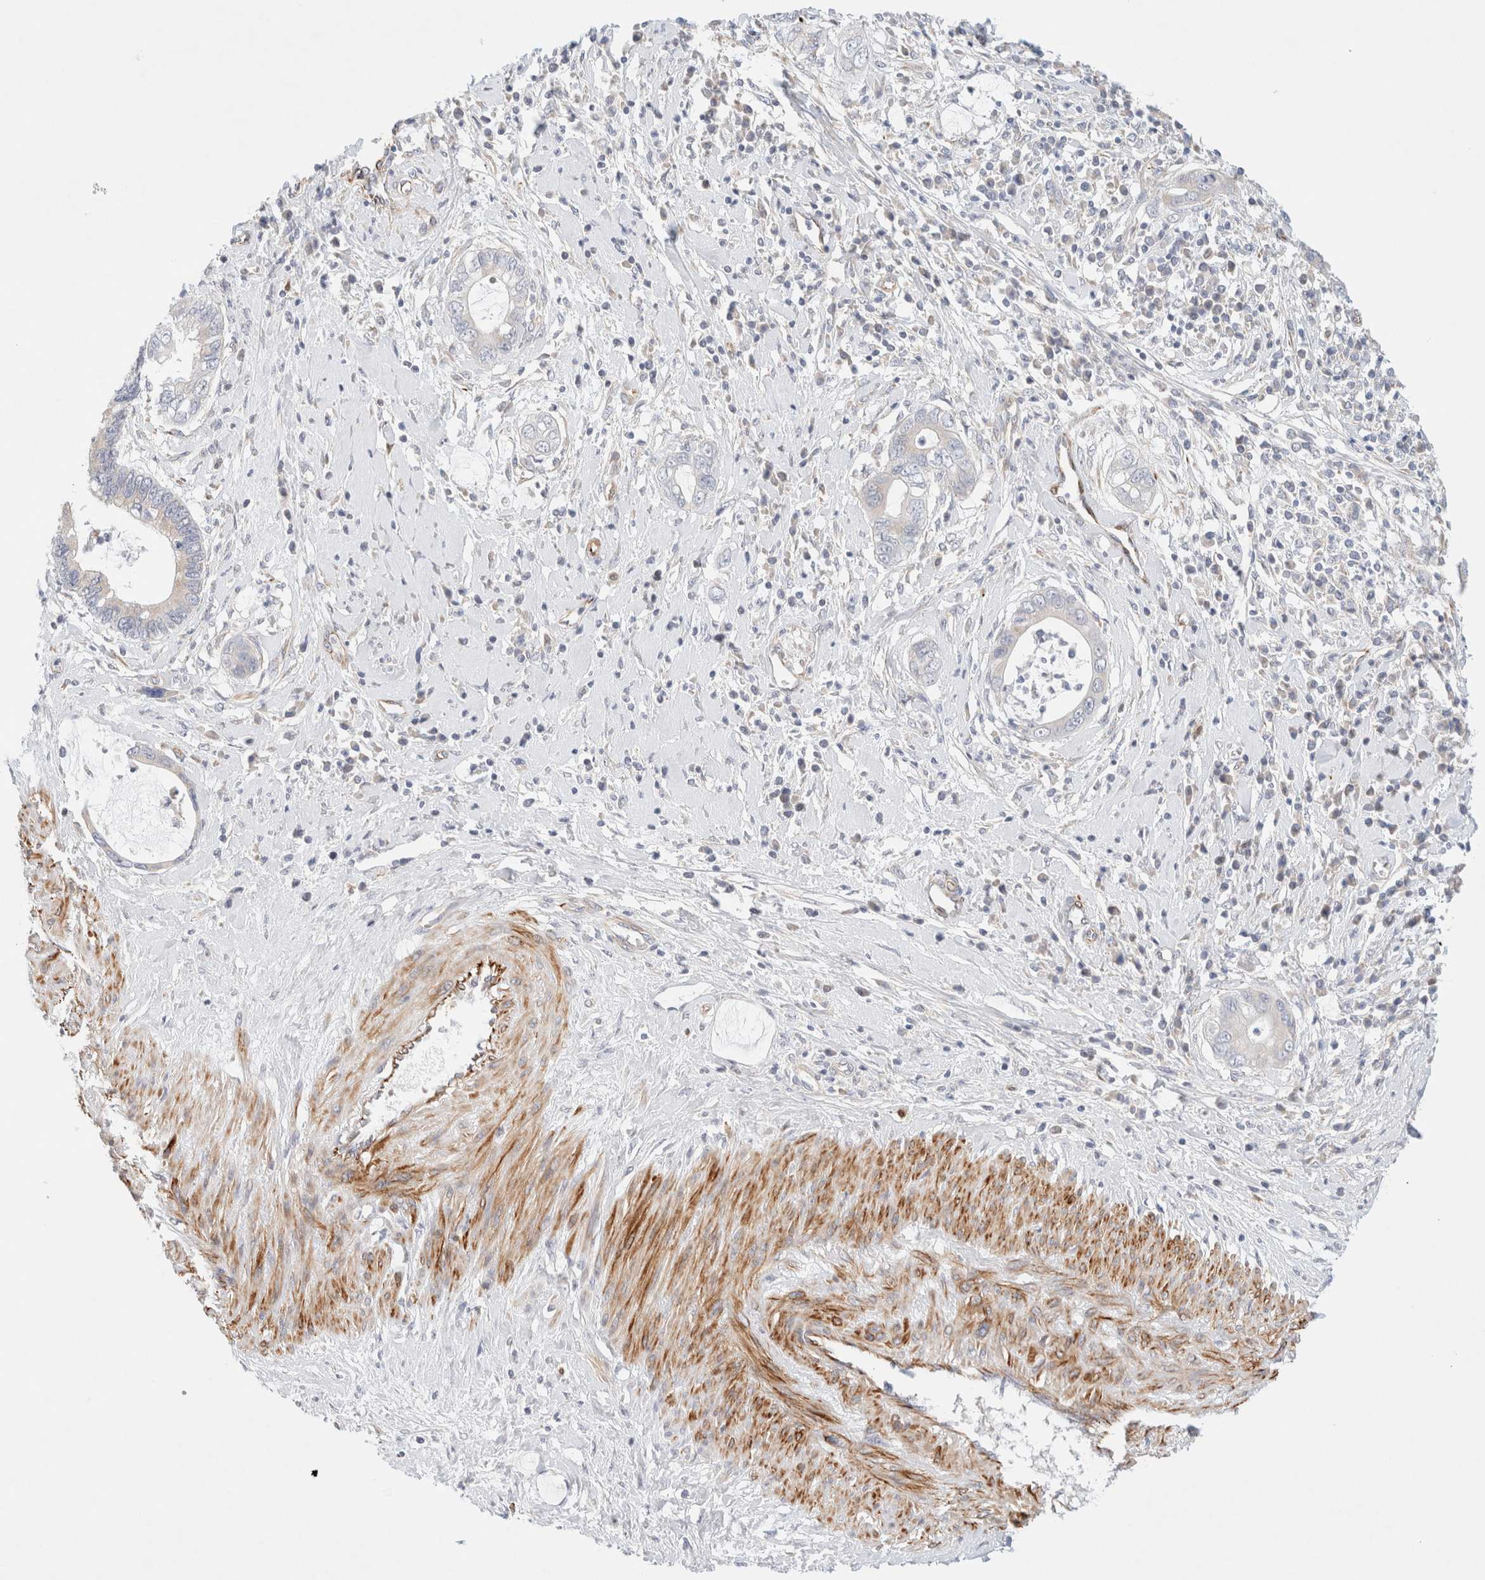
{"staining": {"intensity": "negative", "quantity": "none", "location": "none"}, "tissue": "cervical cancer", "cell_type": "Tumor cells", "image_type": "cancer", "snomed": [{"axis": "morphology", "description": "Adenocarcinoma, NOS"}, {"axis": "topography", "description": "Cervix"}], "caption": "An image of human adenocarcinoma (cervical) is negative for staining in tumor cells.", "gene": "SLC25A48", "patient": {"sex": "female", "age": 44}}